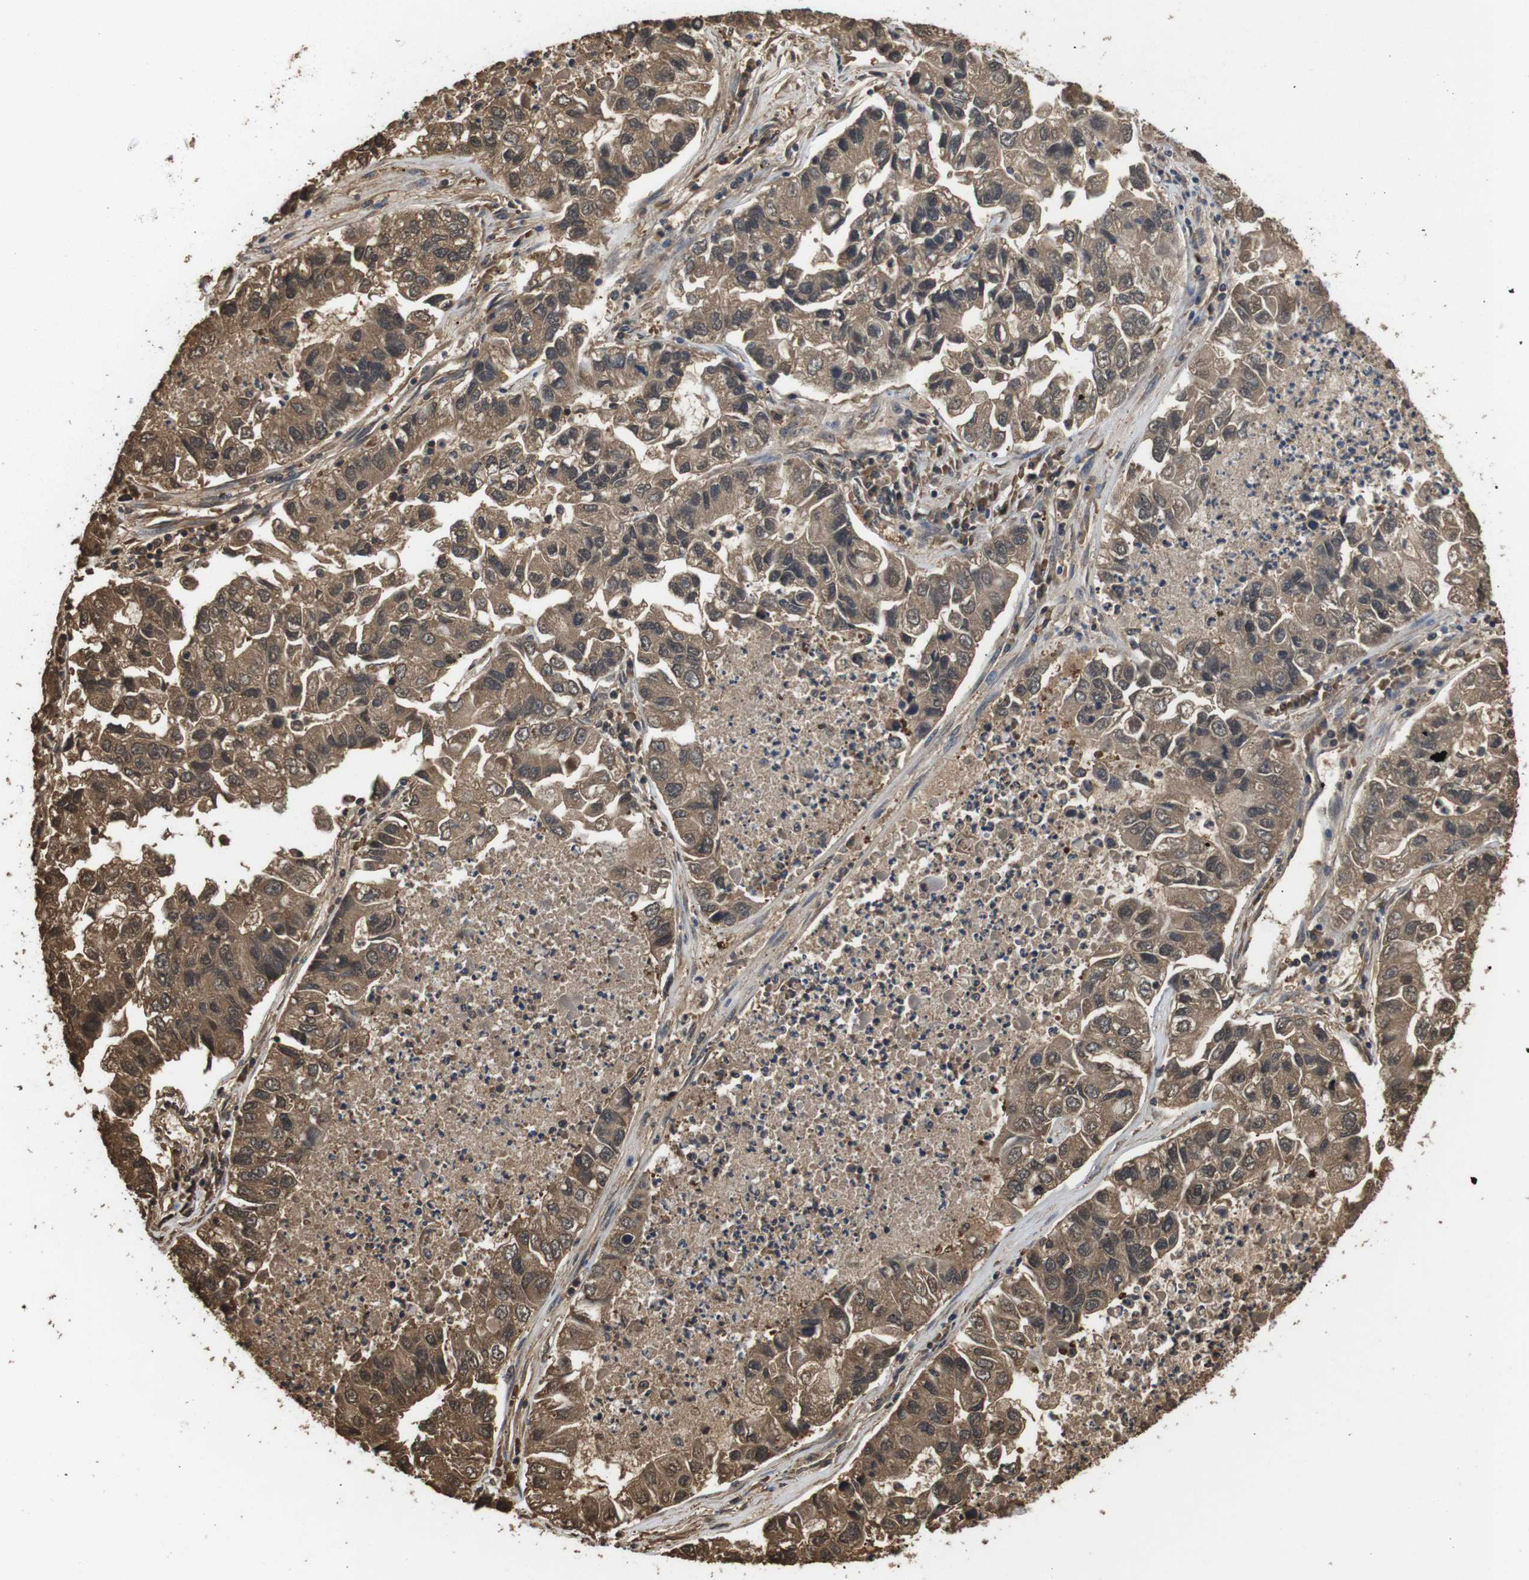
{"staining": {"intensity": "moderate", "quantity": ">75%", "location": "cytoplasmic/membranous,nuclear"}, "tissue": "lung cancer", "cell_type": "Tumor cells", "image_type": "cancer", "snomed": [{"axis": "morphology", "description": "Adenocarcinoma, NOS"}, {"axis": "topography", "description": "Lung"}], "caption": "Protein positivity by IHC demonstrates moderate cytoplasmic/membranous and nuclear positivity in approximately >75% of tumor cells in lung cancer (adenocarcinoma).", "gene": "LDHA", "patient": {"sex": "female", "age": 51}}